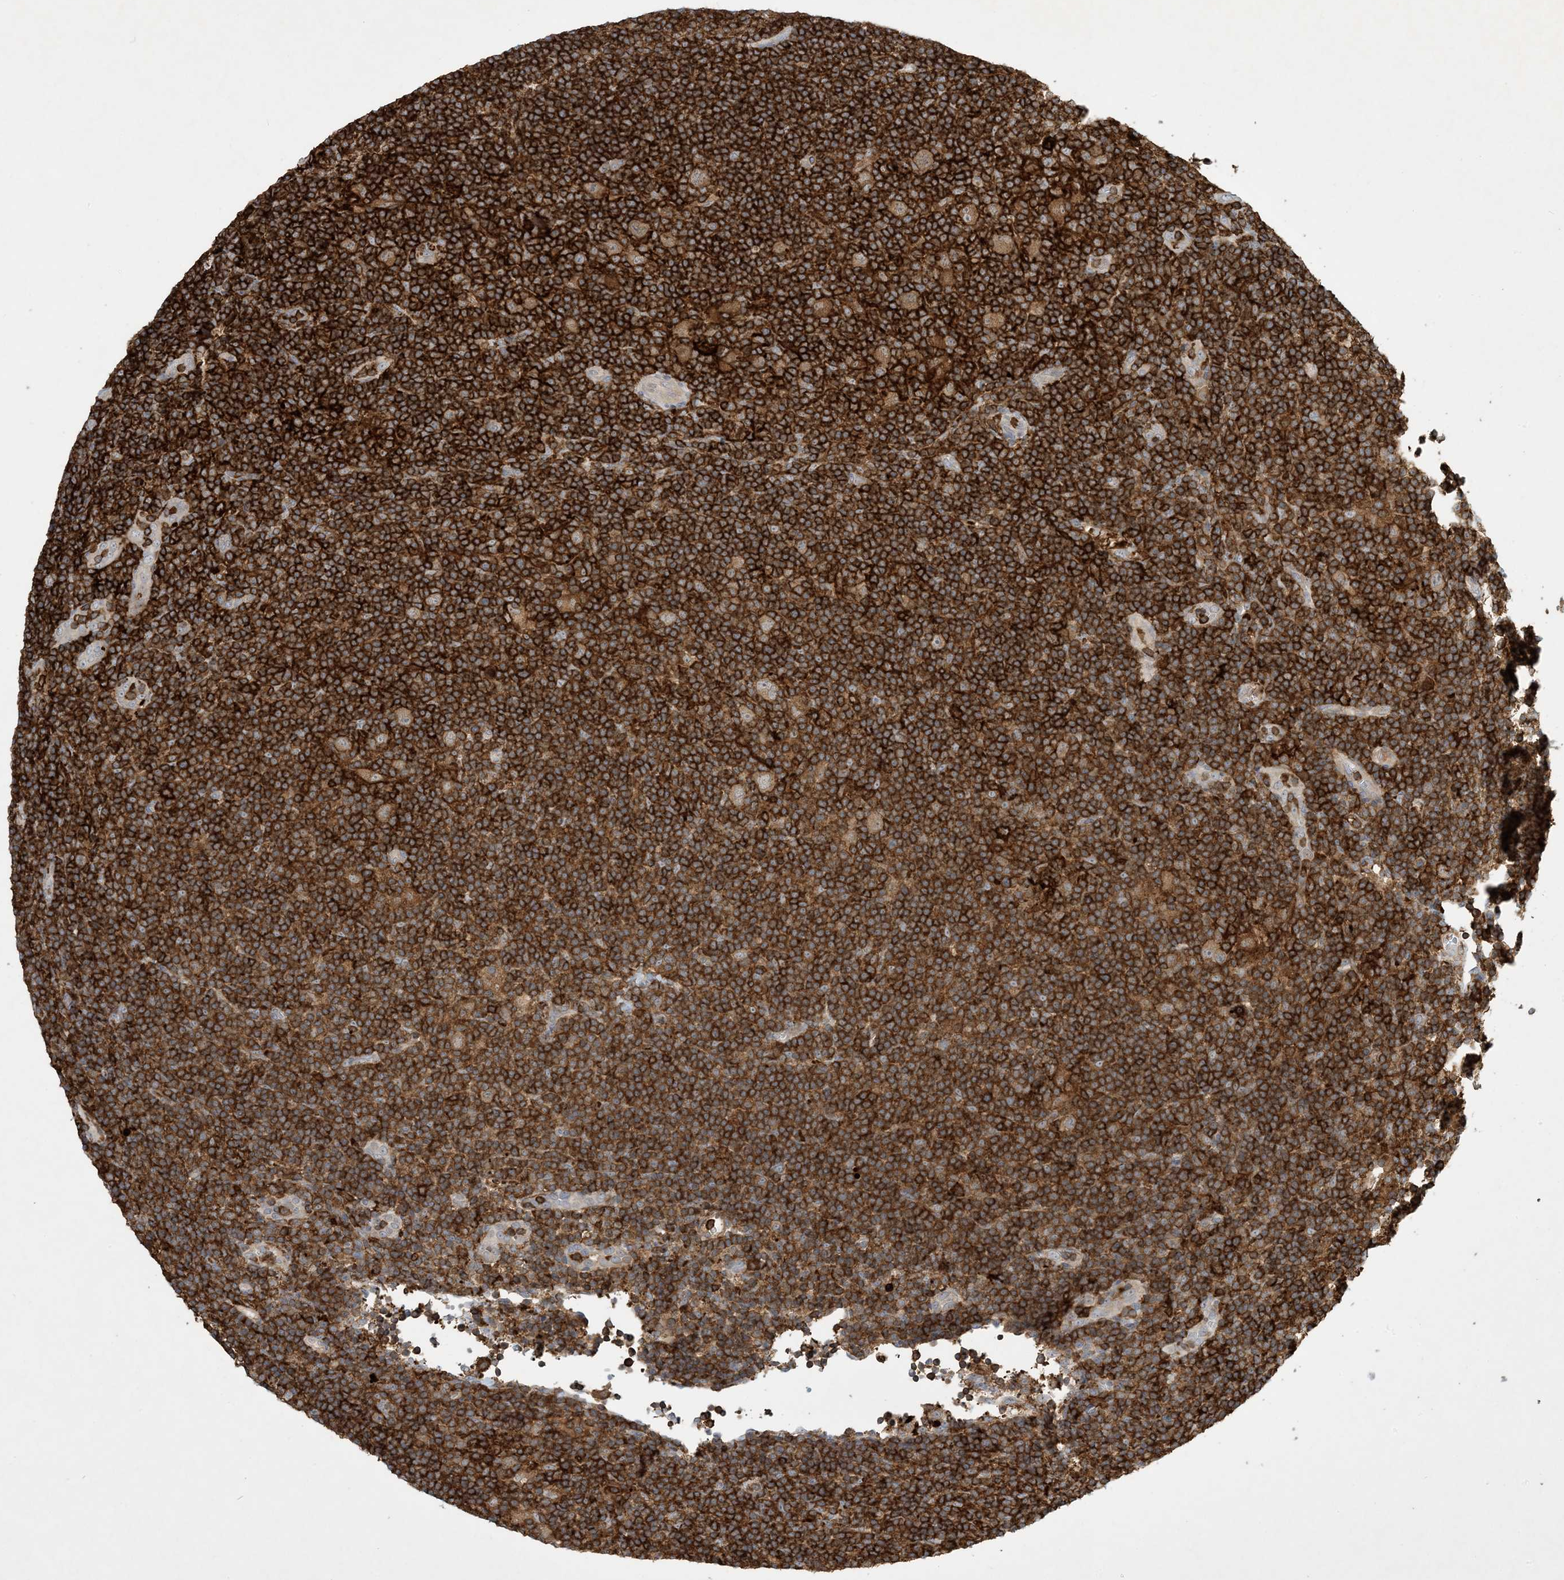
{"staining": {"intensity": "moderate", "quantity": ">75%", "location": "cytoplasmic/membranous"}, "tissue": "lymphoma", "cell_type": "Tumor cells", "image_type": "cancer", "snomed": [{"axis": "morphology", "description": "Hodgkin's disease, NOS"}, {"axis": "topography", "description": "Lymph node"}], "caption": "A micrograph of Hodgkin's disease stained for a protein displays moderate cytoplasmic/membranous brown staining in tumor cells.", "gene": "AK9", "patient": {"sex": "female", "age": 57}}